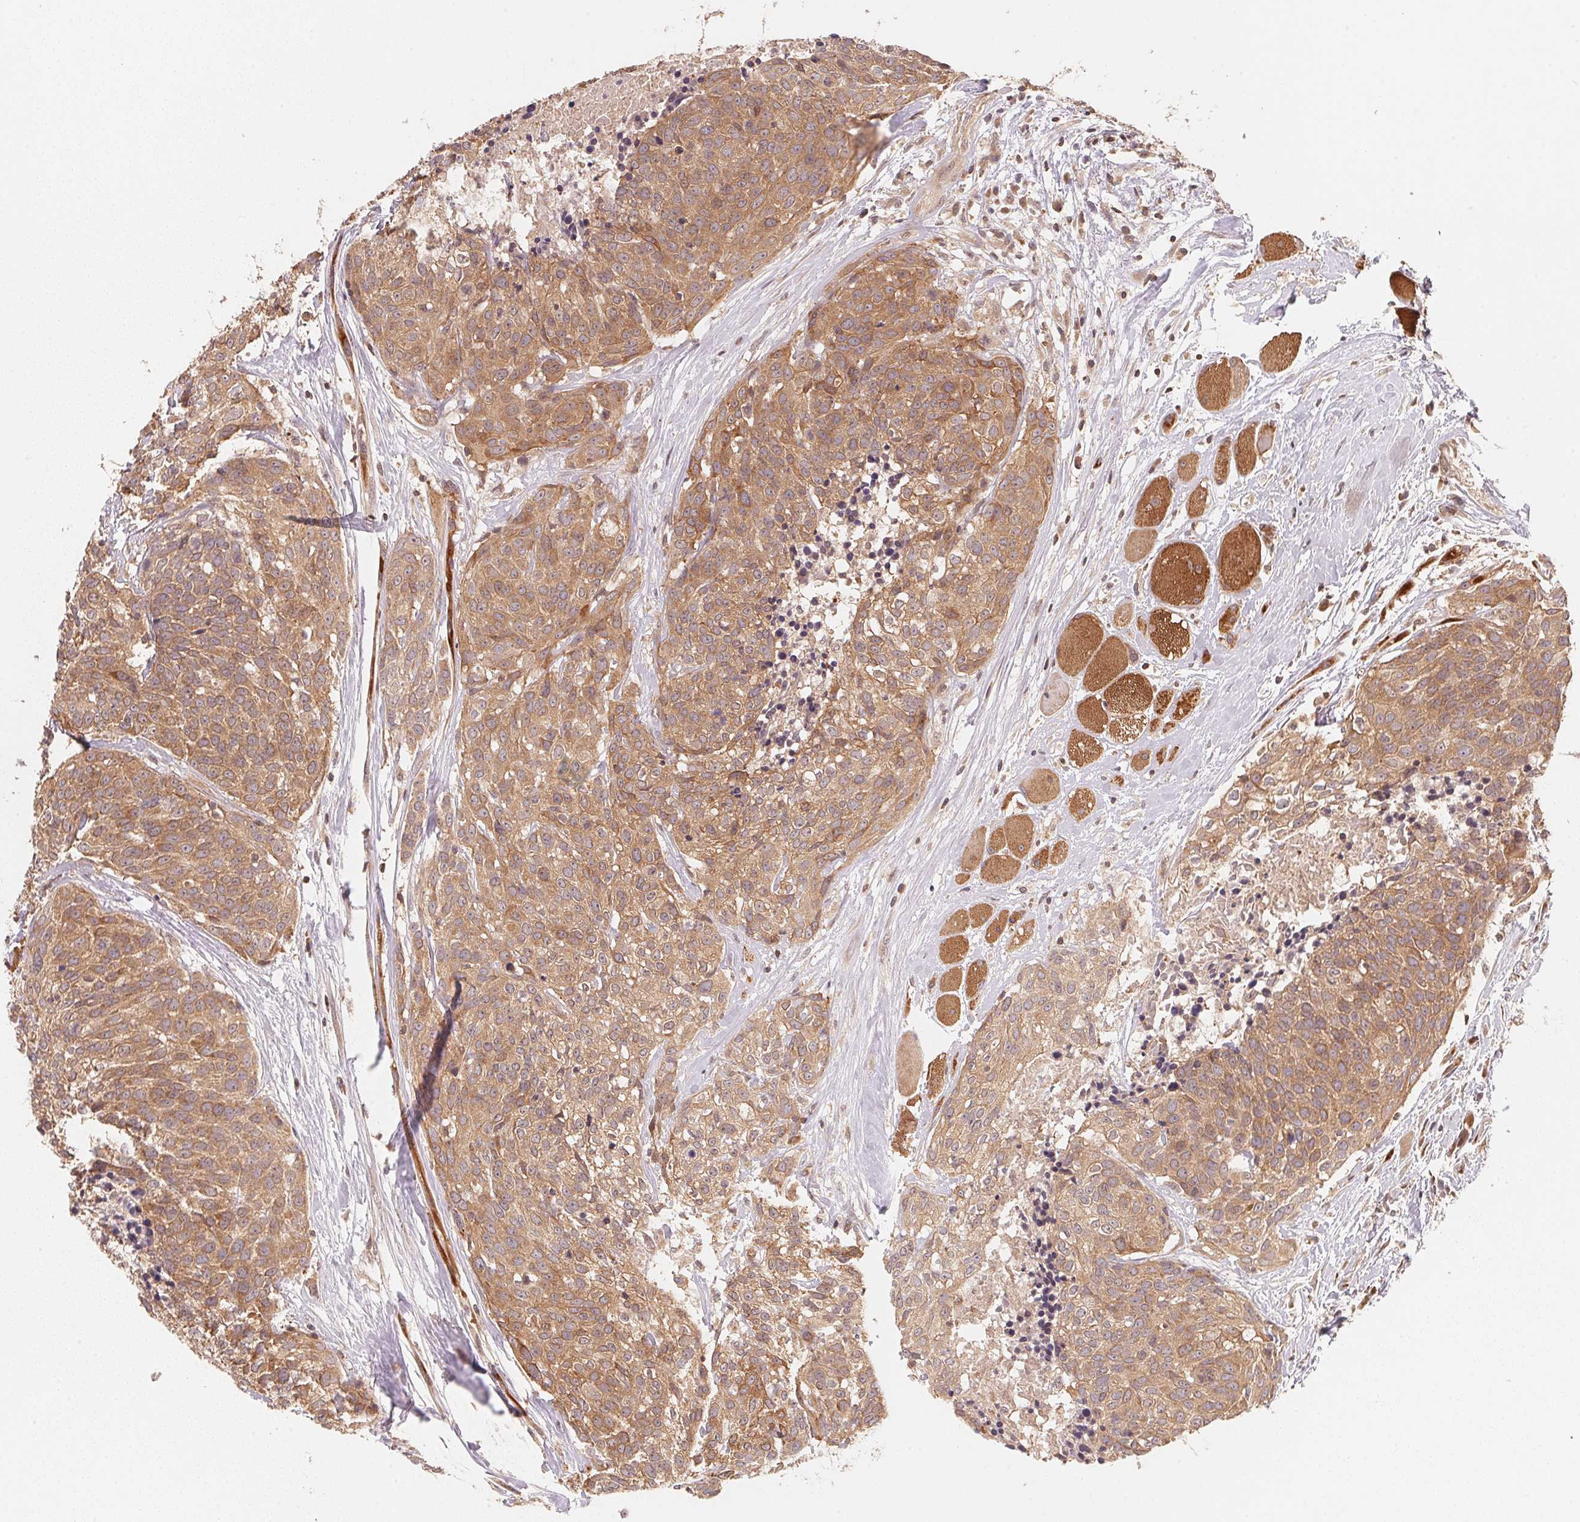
{"staining": {"intensity": "moderate", "quantity": ">75%", "location": "cytoplasmic/membranous"}, "tissue": "head and neck cancer", "cell_type": "Tumor cells", "image_type": "cancer", "snomed": [{"axis": "morphology", "description": "Squamous cell carcinoma, NOS"}, {"axis": "topography", "description": "Oral tissue"}, {"axis": "topography", "description": "Head-Neck"}], "caption": "IHC (DAB) staining of head and neck cancer demonstrates moderate cytoplasmic/membranous protein positivity in approximately >75% of tumor cells. (IHC, brightfield microscopy, high magnification).", "gene": "CCDC102B", "patient": {"sex": "male", "age": 64}}